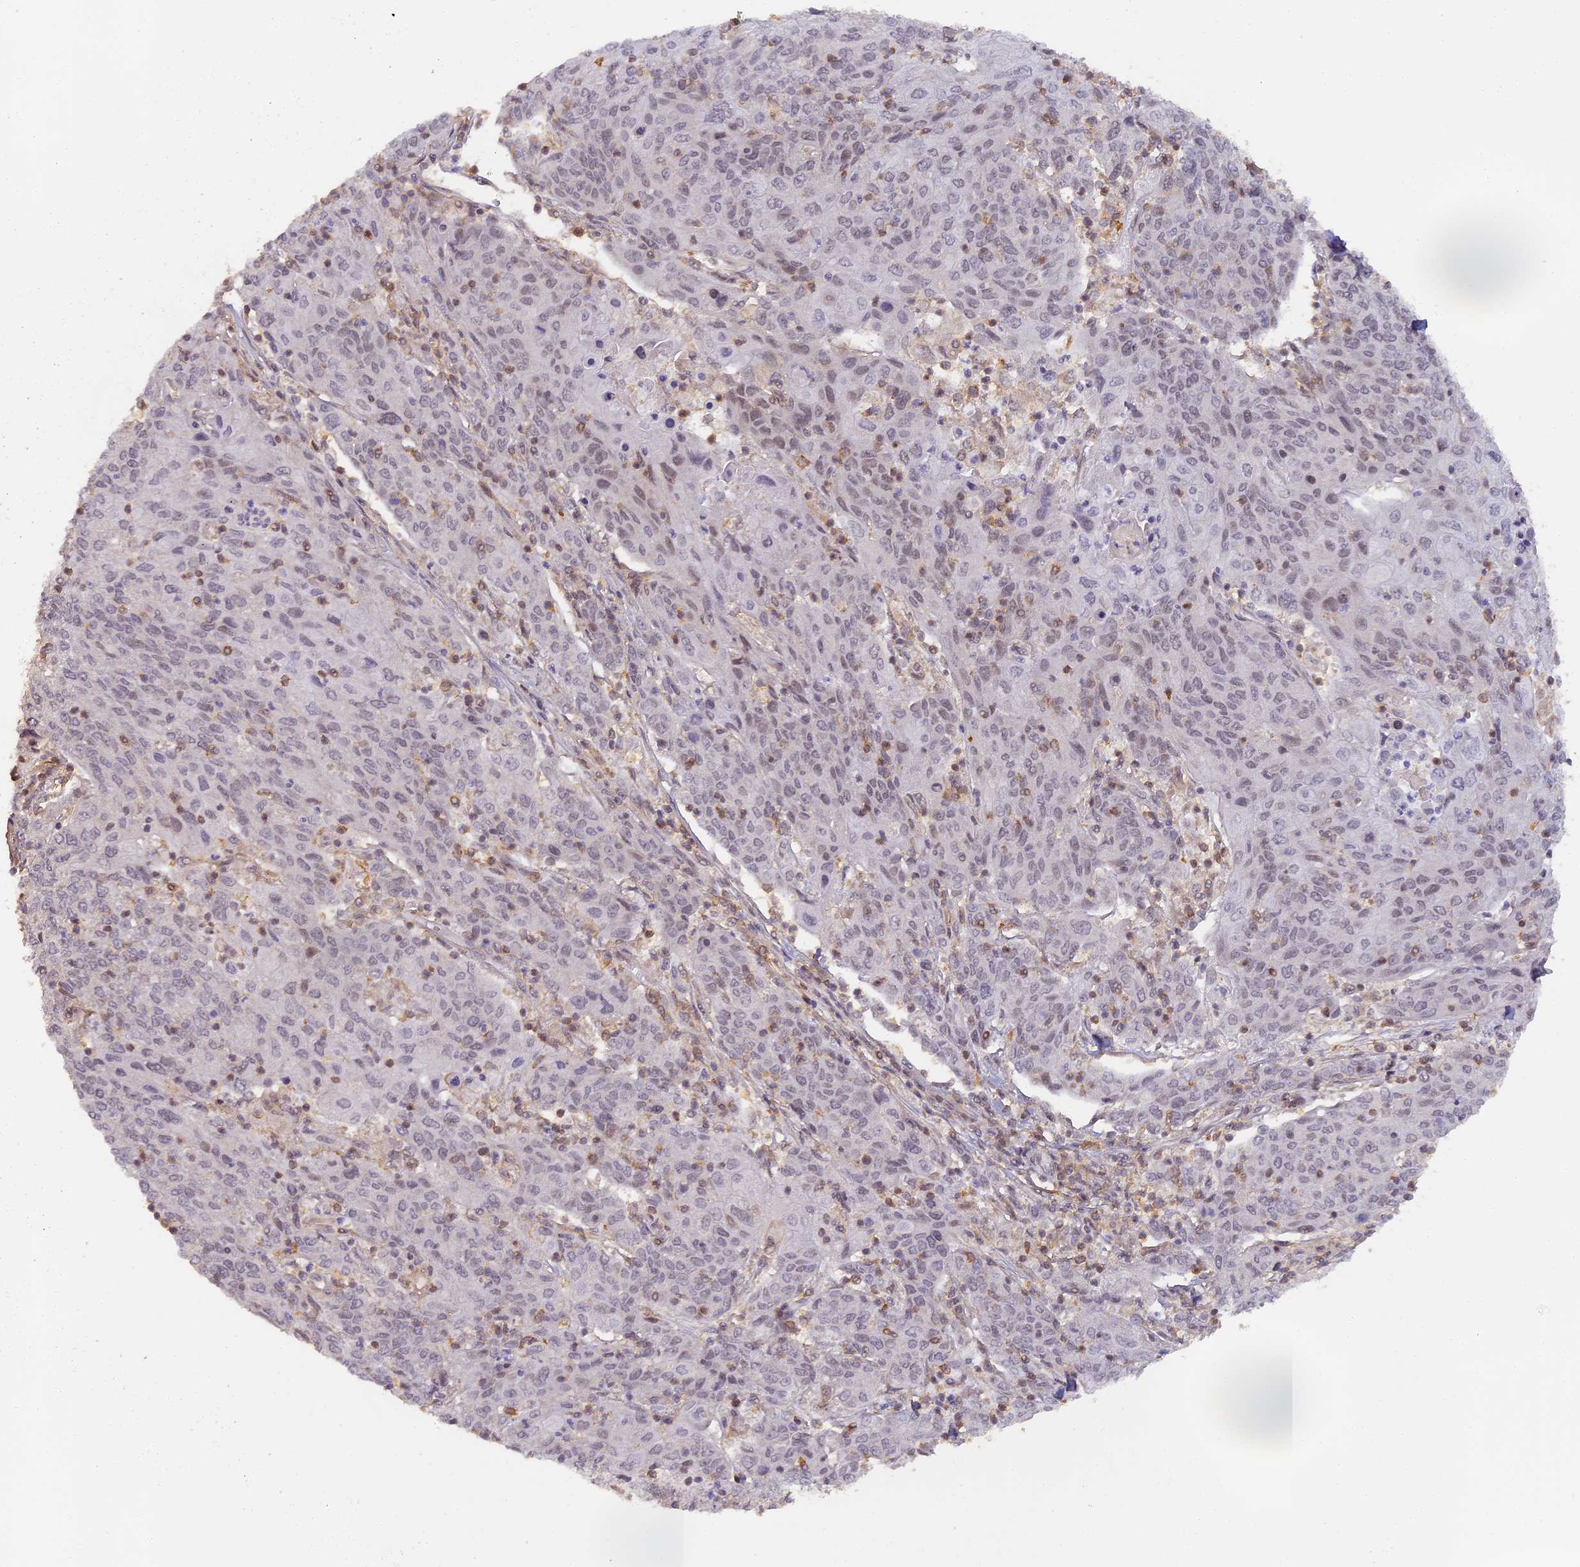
{"staining": {"intensity": "negative", "quantity": "none", "location": "none"}, "tissue": "cervical cancer", "cell_type": "Tumor cells", "image_type": "cancer", "snomed": [{"axis": "morphology", "description": "Squamous cell carcinoma, NOS"}, {"axis": "topography", "description": "Cervix"}], "caption": "Protein analysis of cervical cancer displays no significant staining in tumor cells.", "gene": "MYBL2", "patient": {"sex": "female", "age": 67}}